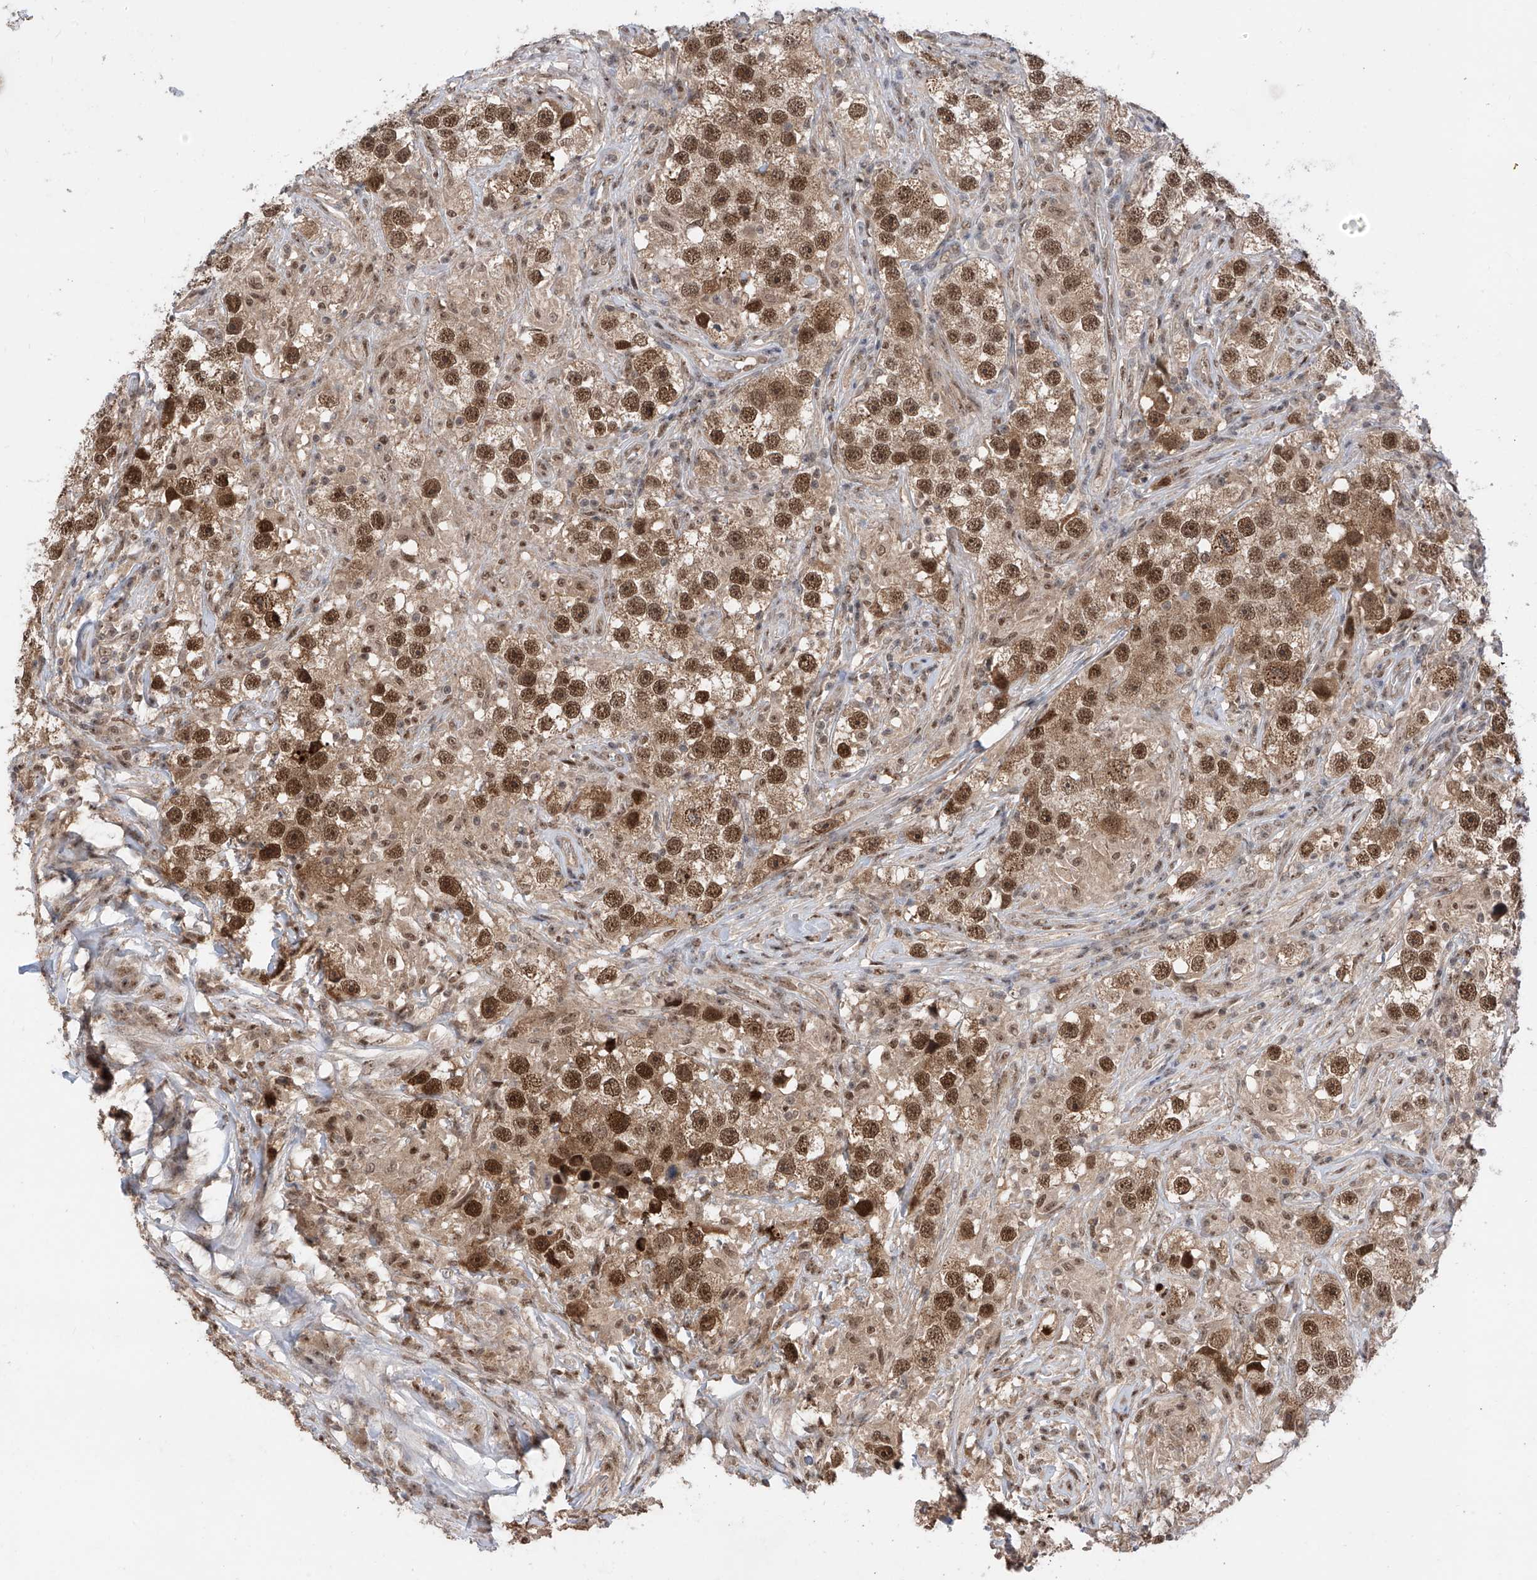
{"staining": {"intensity": "moderate", "quantity": ">75%", "location": "nuclear"}, "tissue": "testis cancer", "cell_type": "Tumor cells", "image_type": "cancer", "snomed": [{"axis": "morphology", "description": "Seminoma, NOS"}, {"axis": "topography", "description": "Testis"}], "caption": "Testis seminoma tissue exhibits moderate nuclear positivity in approximately >75% of tumor cells, visualized by immunohistochemistry.", "gene": "RPAIN", "patient": {"sex": "male", "age": 49}}